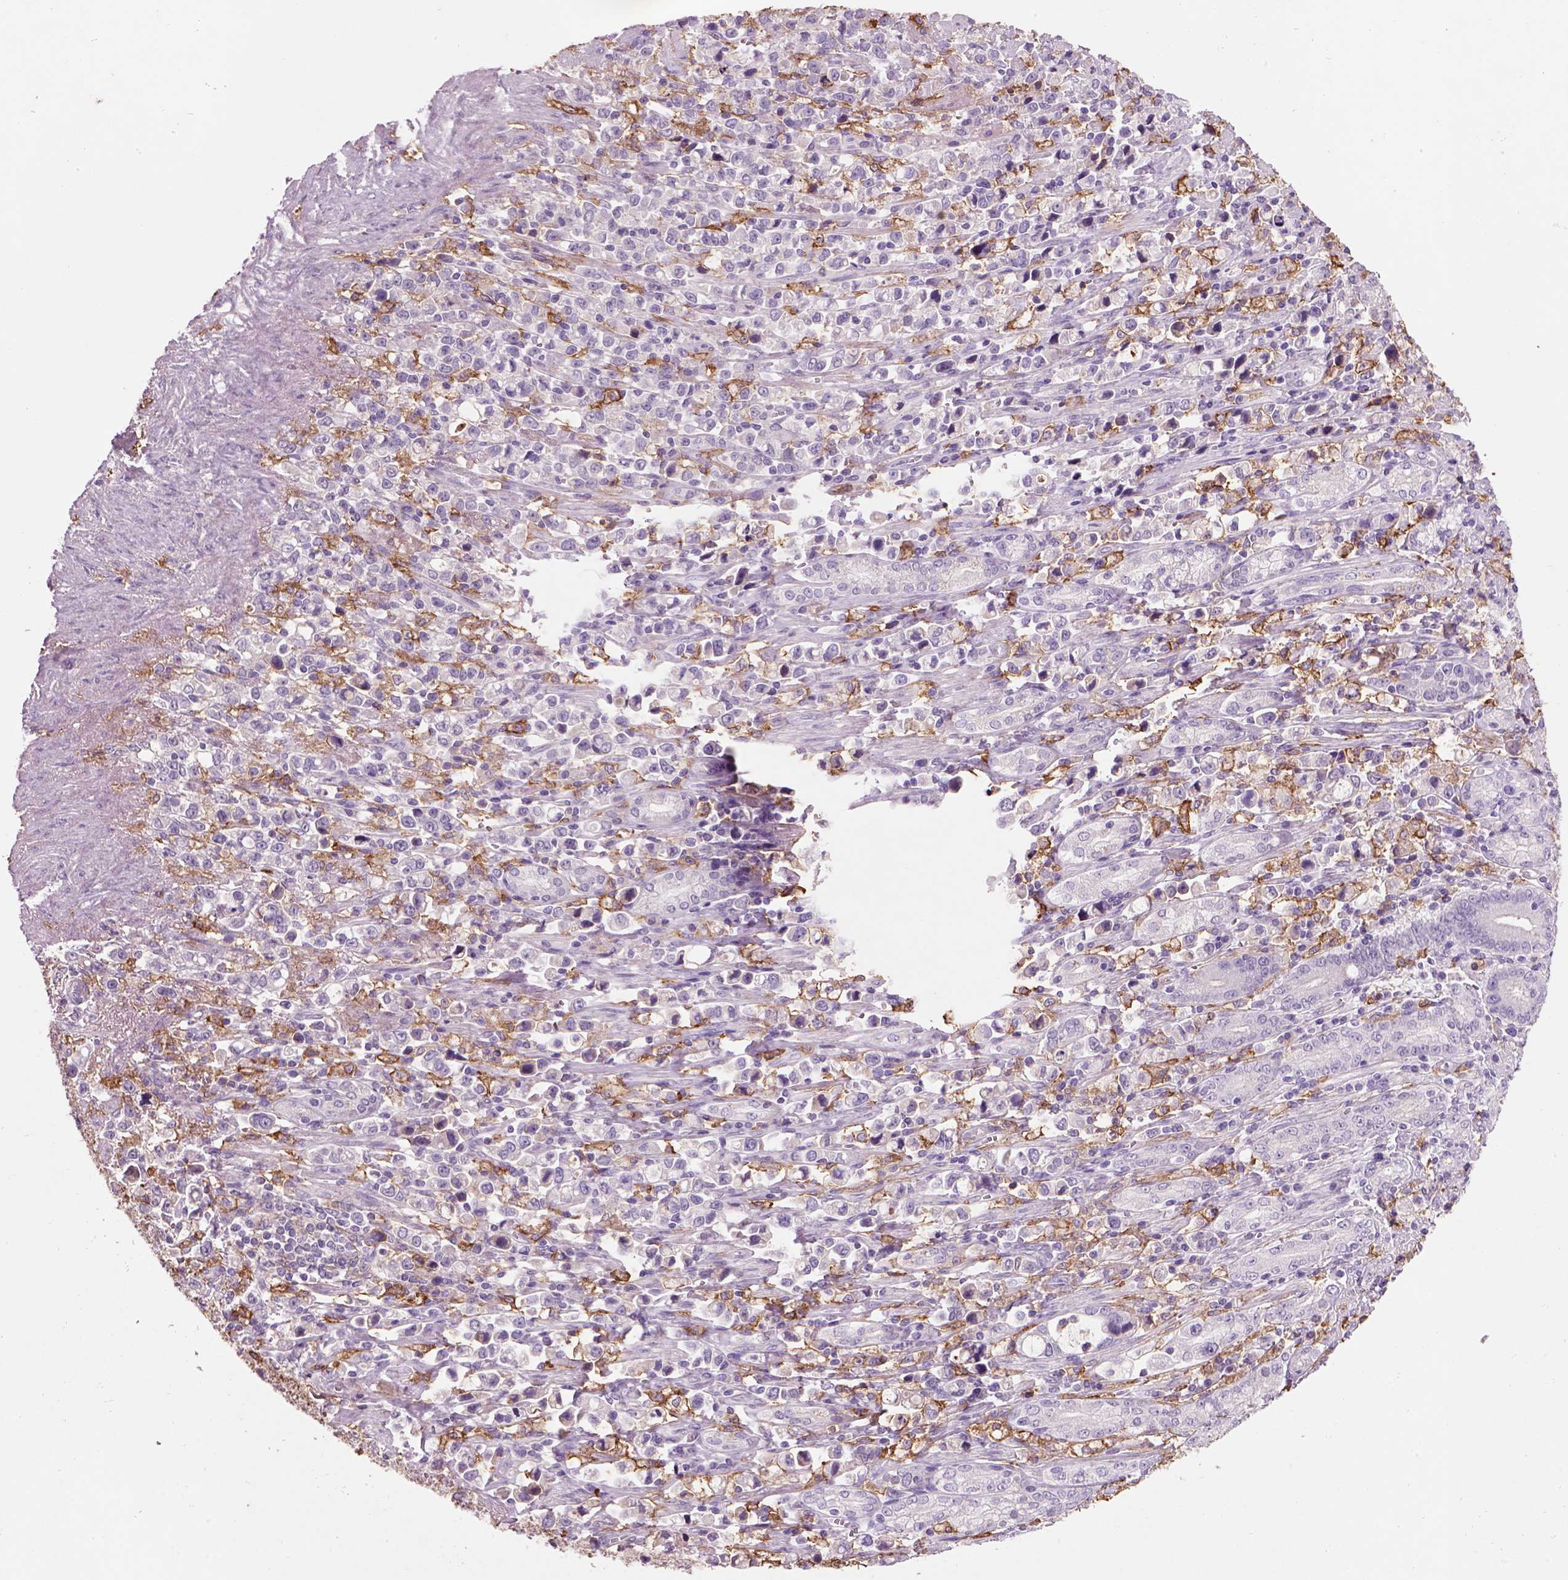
{"staining": {"intensity": "negative", "quantity": "none", "location": "none"}, "tissue": "stomach cancer", "cell_type": "Tumor cells", "image_type": "cancer", "snomed": [{"axis": "morphology", "description": "Adenocarcinoma, NOS"}, {"axis": "topography", "description": "Stomach"}], "caption": "An immunohistochemistry photomicrograph of stomach cancer is shown. There is no staining in tumor cells of stomach cancer. (Brightfield microscopy of DAB (3,3'-diaminobenzidine) IHC at high magnification).", "gene": "CD14", "patient": {"sex": "male", "age": 63}}